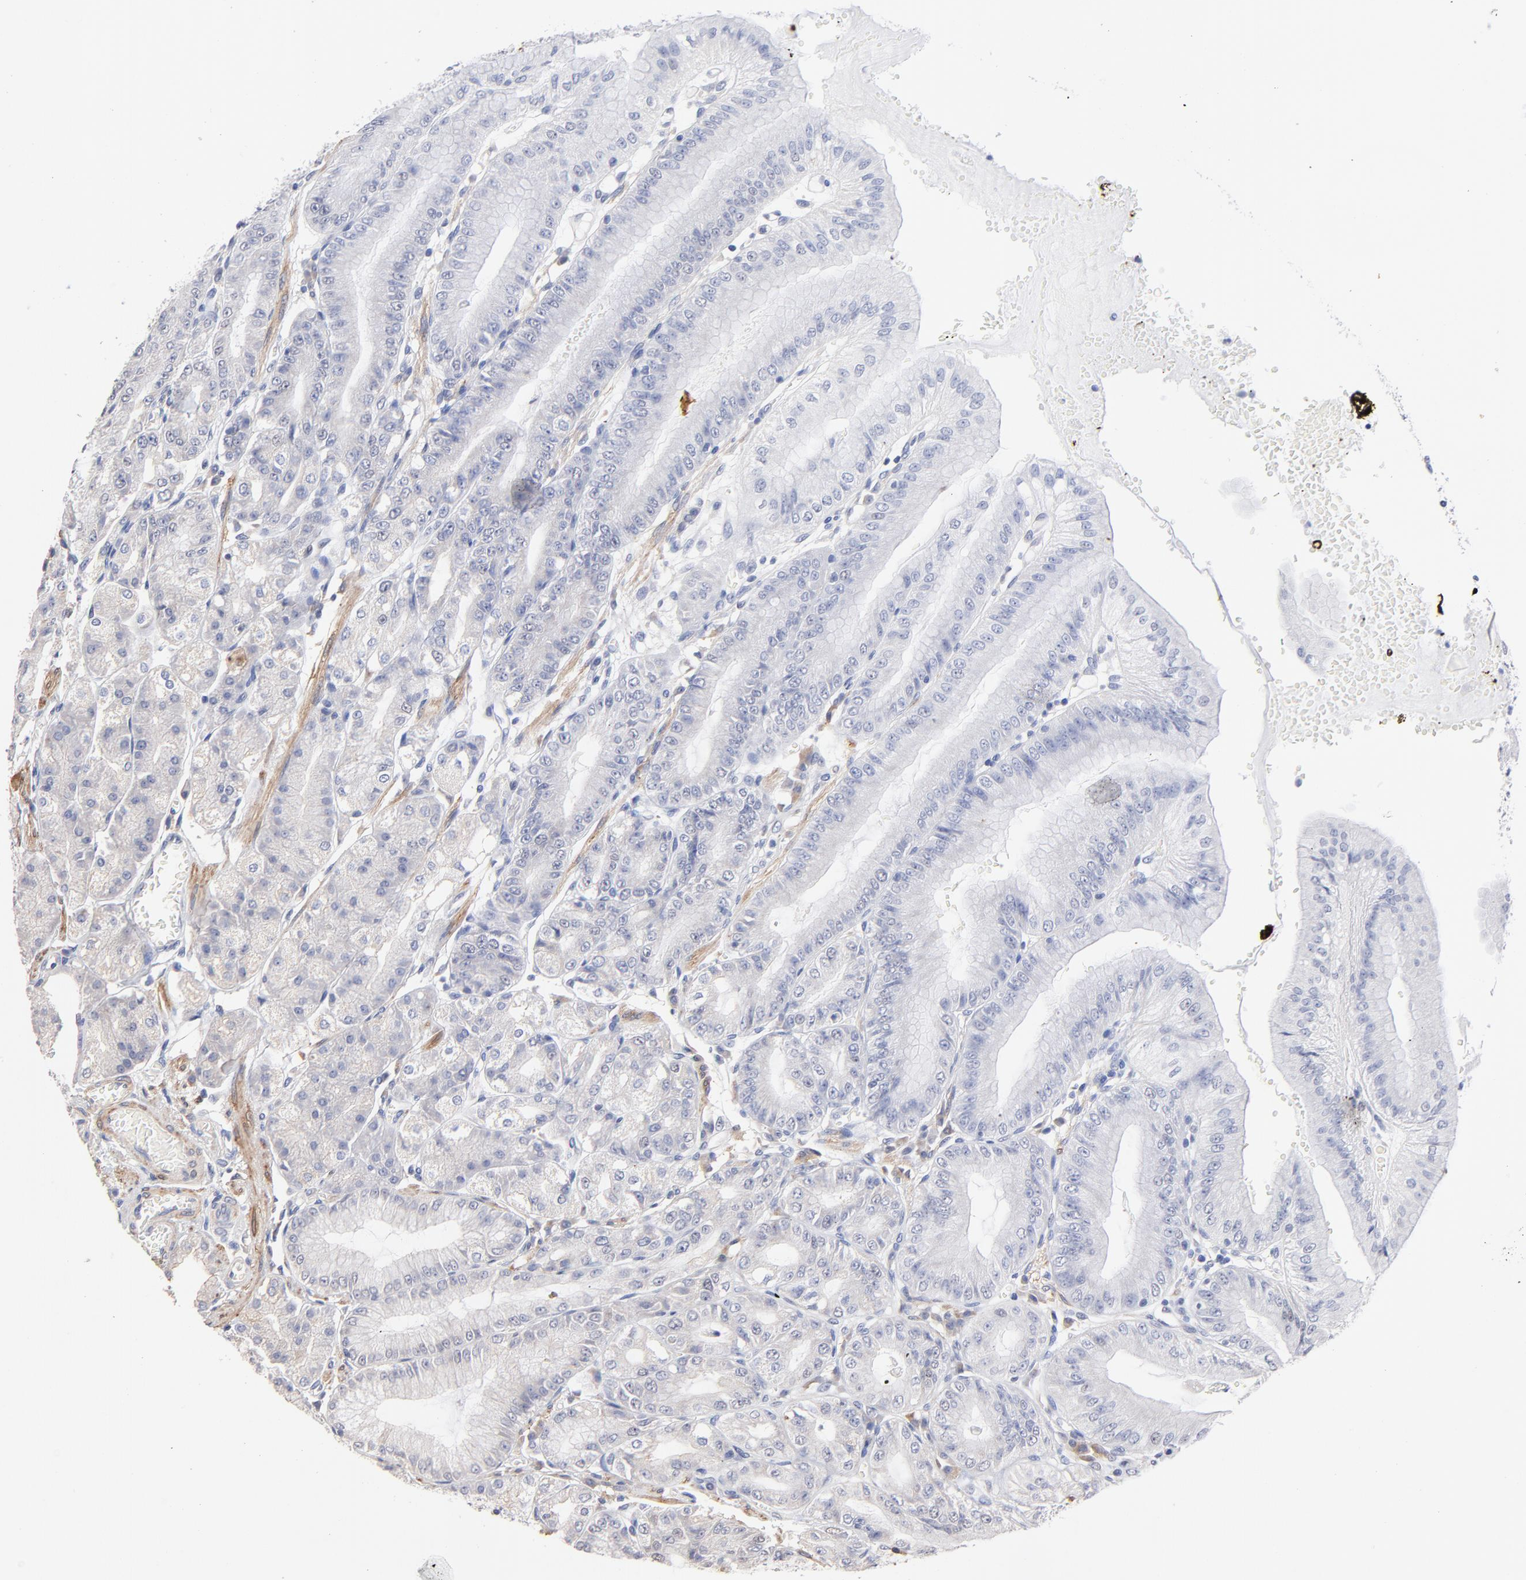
{"staining": {"intensity": "weak", "quantity": "<25%", "location": "cytoplasmic/membranous"}, "tissue": "stomach", "cell_type": "Glandular cells", "image_type": "normal", "snomed": [{"axis": "morphology", "description": "Normal tissue, NOS"}, {"axis": "topography", "description": "Stomach, lower"}], "caption": "Unremarkable stomach was stained to show a protein in brown. There is no significant positivity in glandular cells. Nuclei are stained in blue.", "gene": "TWNK", "patient": {"sex": "male", "age": 71}}